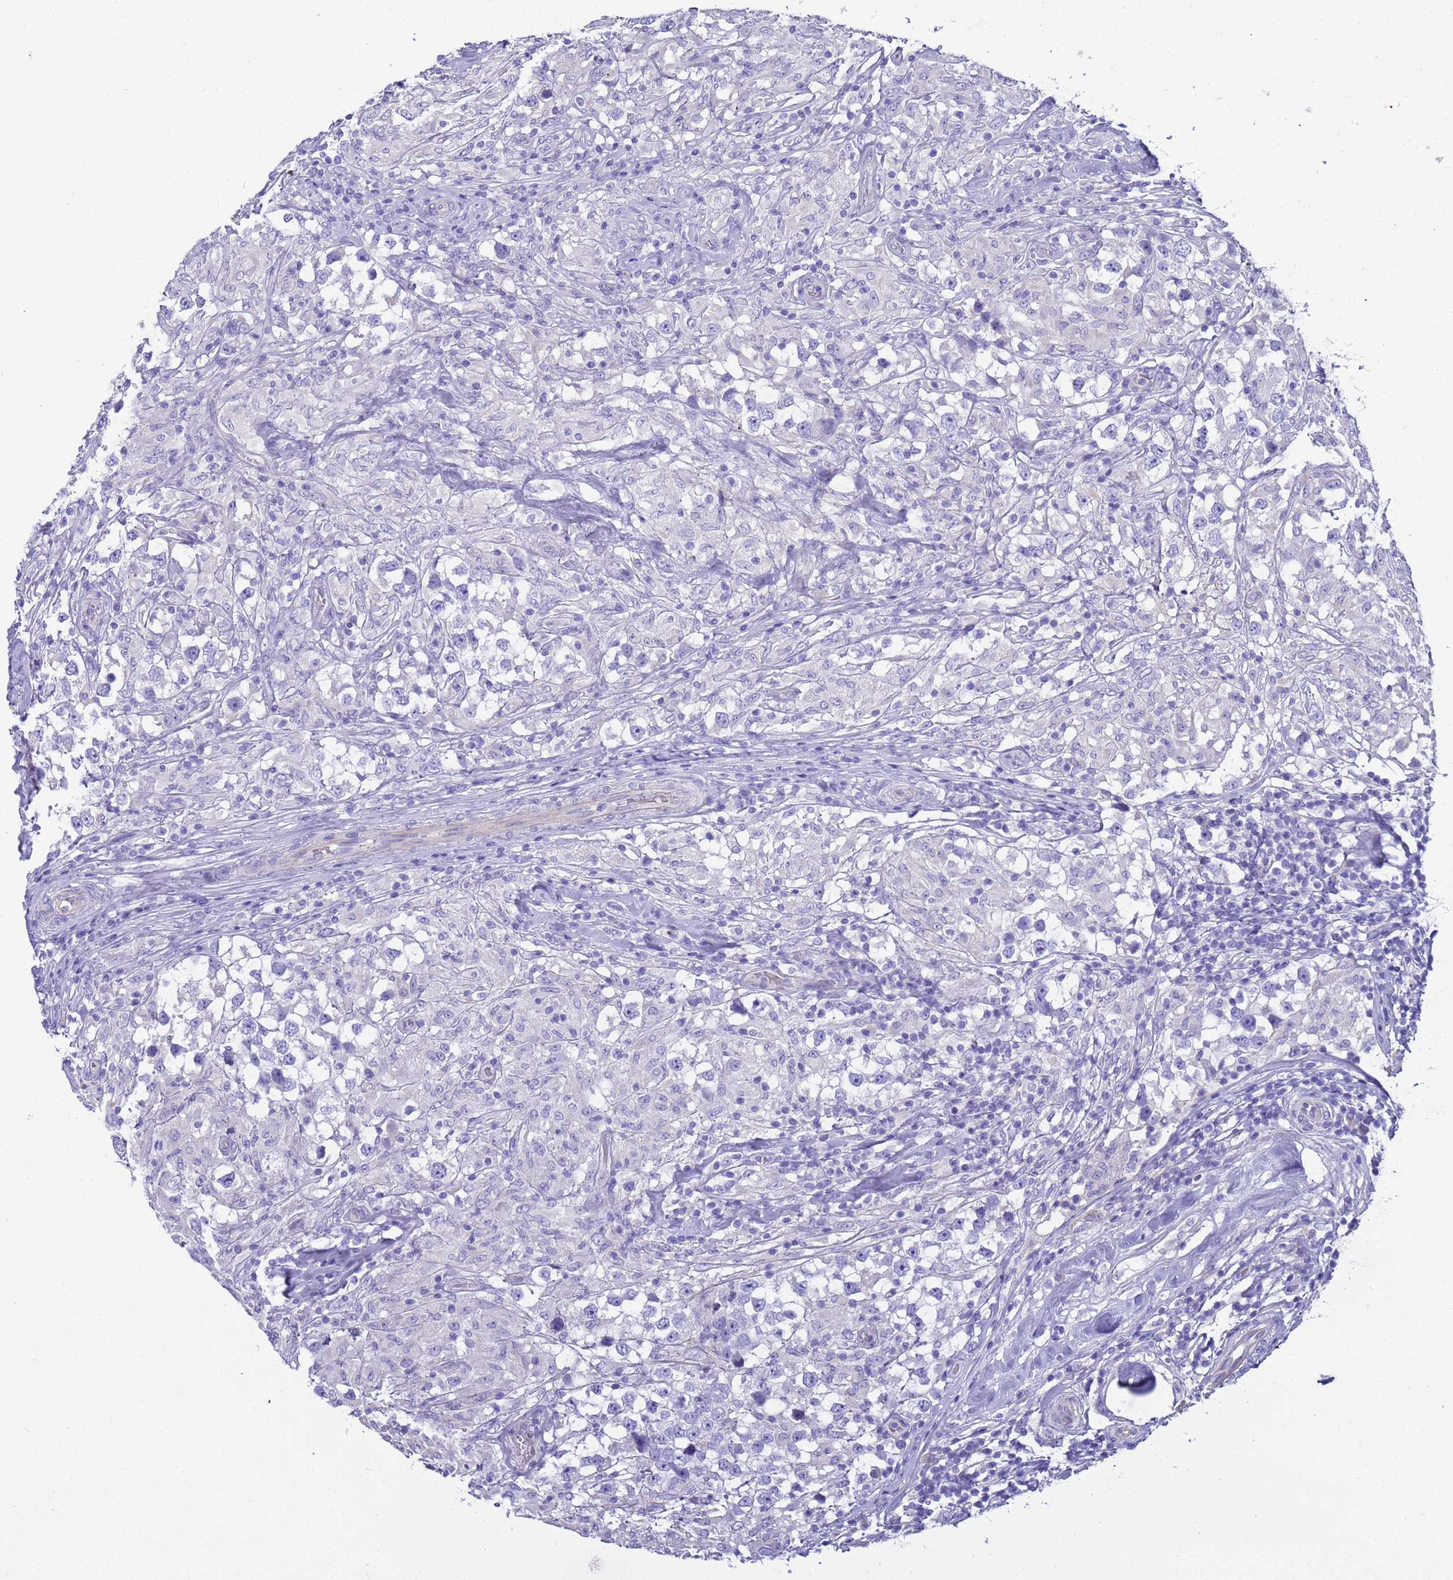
{"staining": {"intensity": "negative", "quantity": "none", "location": "none"}, "tissue": "testis cancer", "cell_type": "Tumor cells", "image_type": "cancer", "snomed": [{"axis": "morphology", "description": "Seminoma, NOS"}, {"axis": "topography", "description": "Testis"}], "caption": "An immunohistochemistry (IHC) histopathology image of testis cancer is shown. There is no staining in tumor cells of testis cancer.", "gene": "RIPPLY2", "patient": {"sex": "male", "age": 46}}